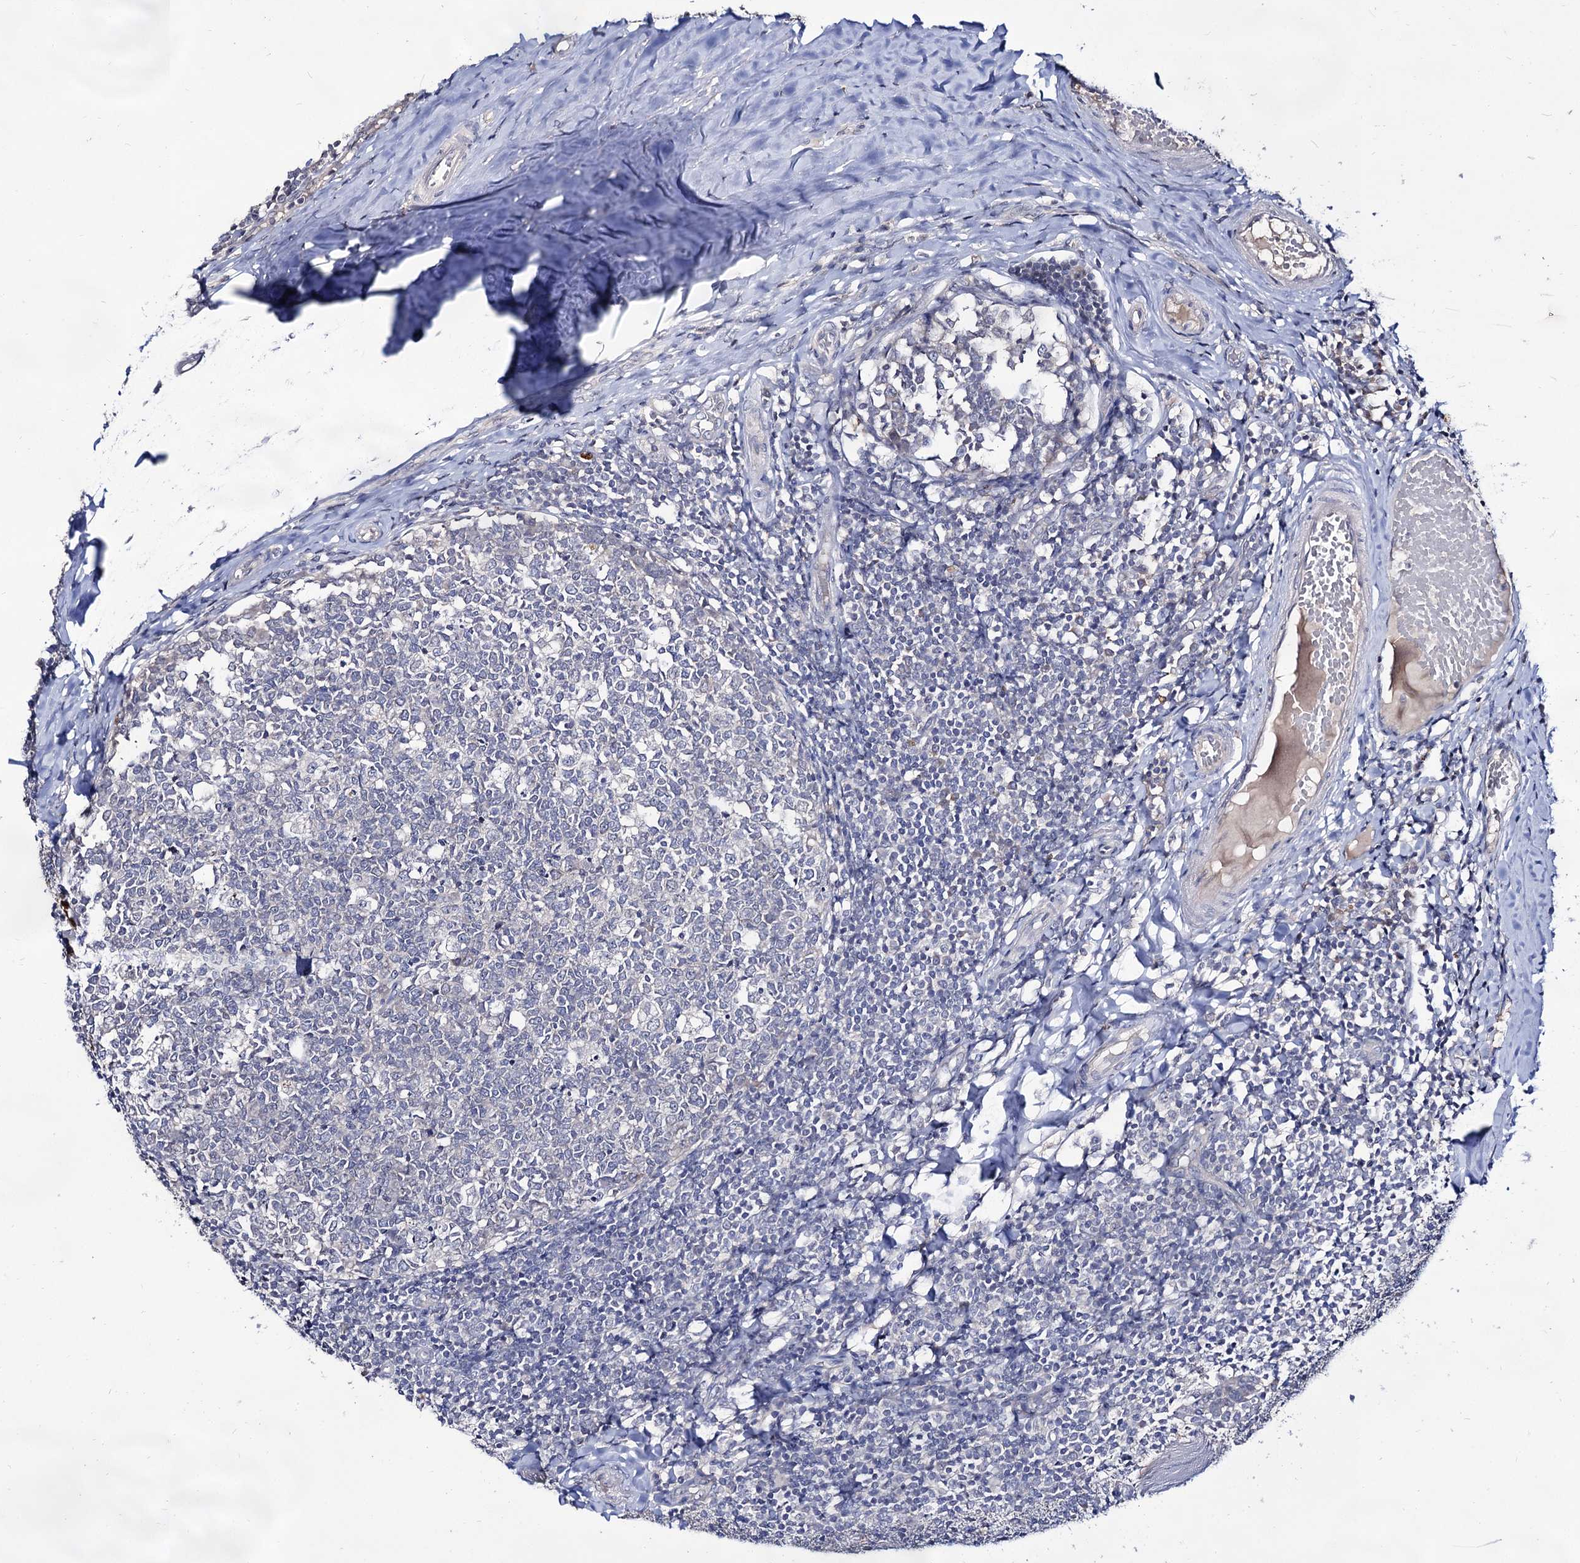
{"staining": {"intensity": "negative", "quantity": "none", "location": "none"}, "tissue": "tonsil", "cell_type": "Germinal center cells", "image_type": "normal", "snomed": [{"axis": "morphology", "description": "Normal tissue, NOS"}, {"axis": "topography", "description": "Tonsil"}], "caption": "This is a image of IHC staining of unremarkable tonsil, which shows no positivity in germinal center cells.", "gene": "ARFIP2", "patient": {"sex": "female", "age": 19}}